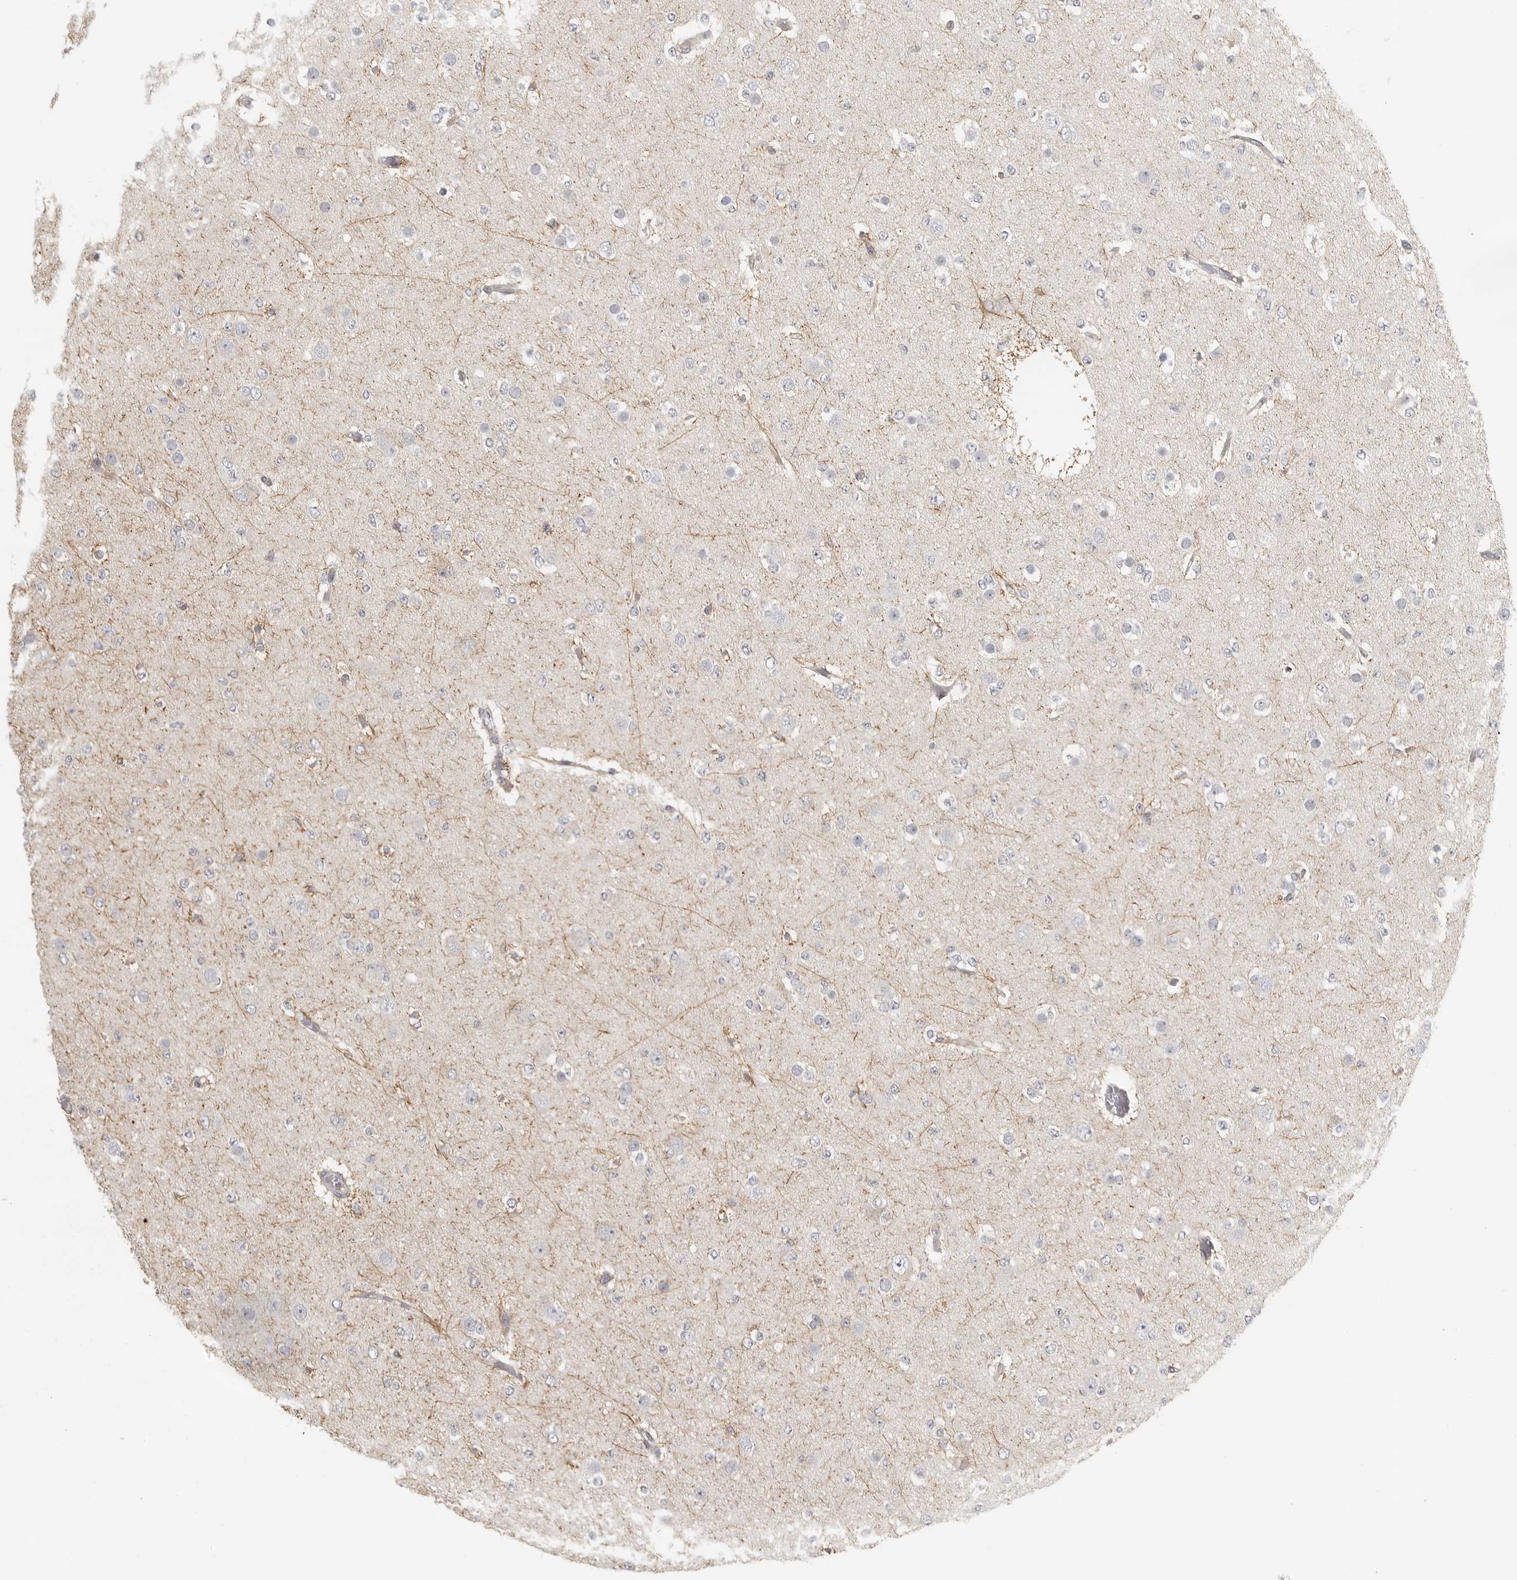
{"staining": {"intensity": "negative", "quantity": "none", "location": "none"}, "tissue": "glioma", "cell_type": "Tumor cells", "image_type": "cancer", "snomed": [{"axis": "morphology", "description": "Glioma, malignant, Low grade"}, {"axis": "topography", "description": "Brain"}], "caption": "A micrograph of malignant glioma (low-grade) stained for a protein exhibits no brown staining in tumor cells.", "gene": "RXFP3", "patient": {"sex": "female", "age": 22}}